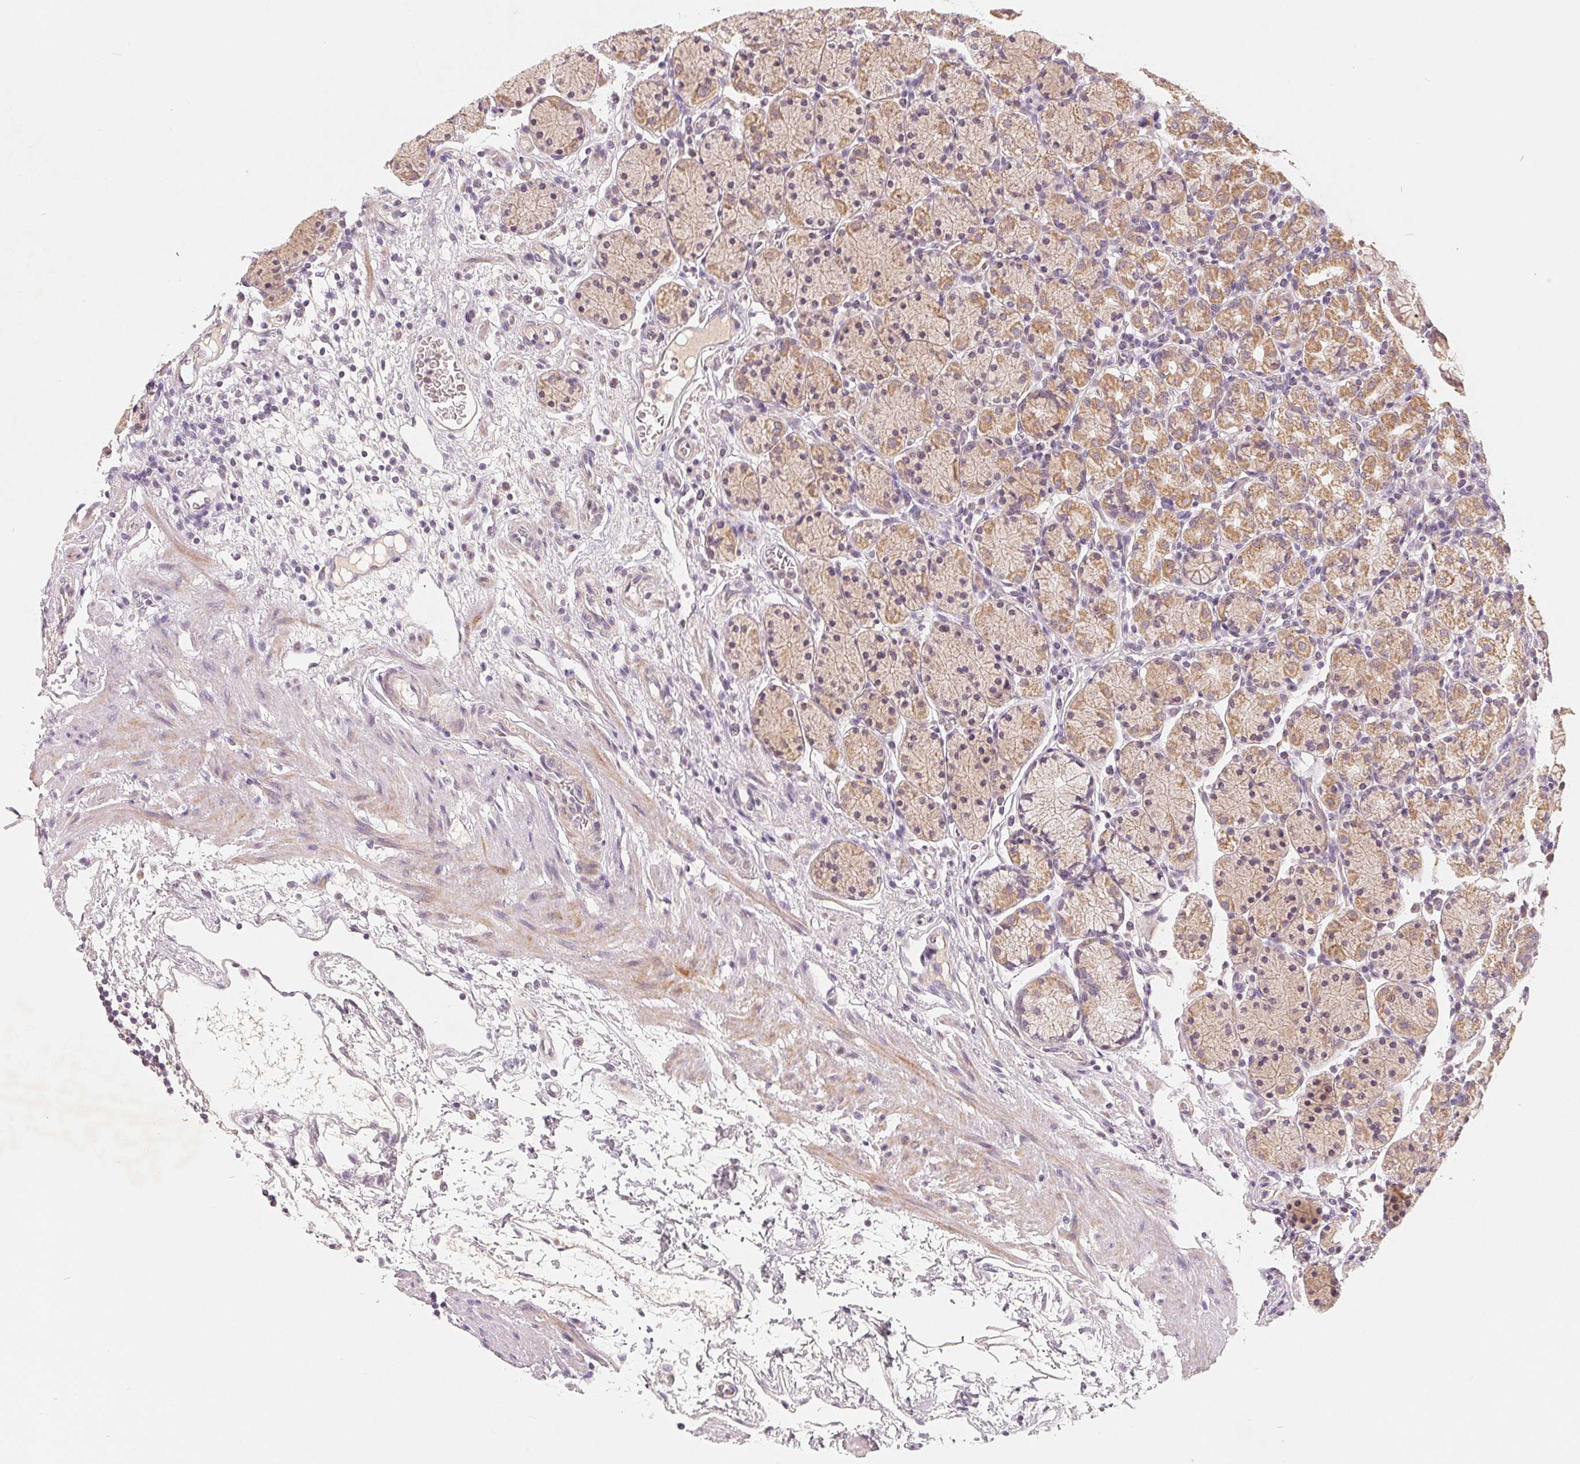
{"staining": {"intensity": "moderate", "quantity": "25%-75%", "location": "cytoplasmic/membranous"}, "tissue": "stomach", "cell_type": "Glandular cells", "image_type": "normal", "snomed": [{"axis": "morphology", "description": "Normal tissue, NOS"}, {"axis": "topography", "description": "Stomach, upper"}, {"axis": "topography", "description": "Stomach"}], "caption": "Immunohistochemistry (IHC) photomicrograph of benign stomach stained for a protein (brown), which displays medium levels of moderate cytoplasmic/membranous positivity in approximately 25%-75% of glandular cells.", "gene": "GHITM", "patient": {"sex": "male", "age": 62}}